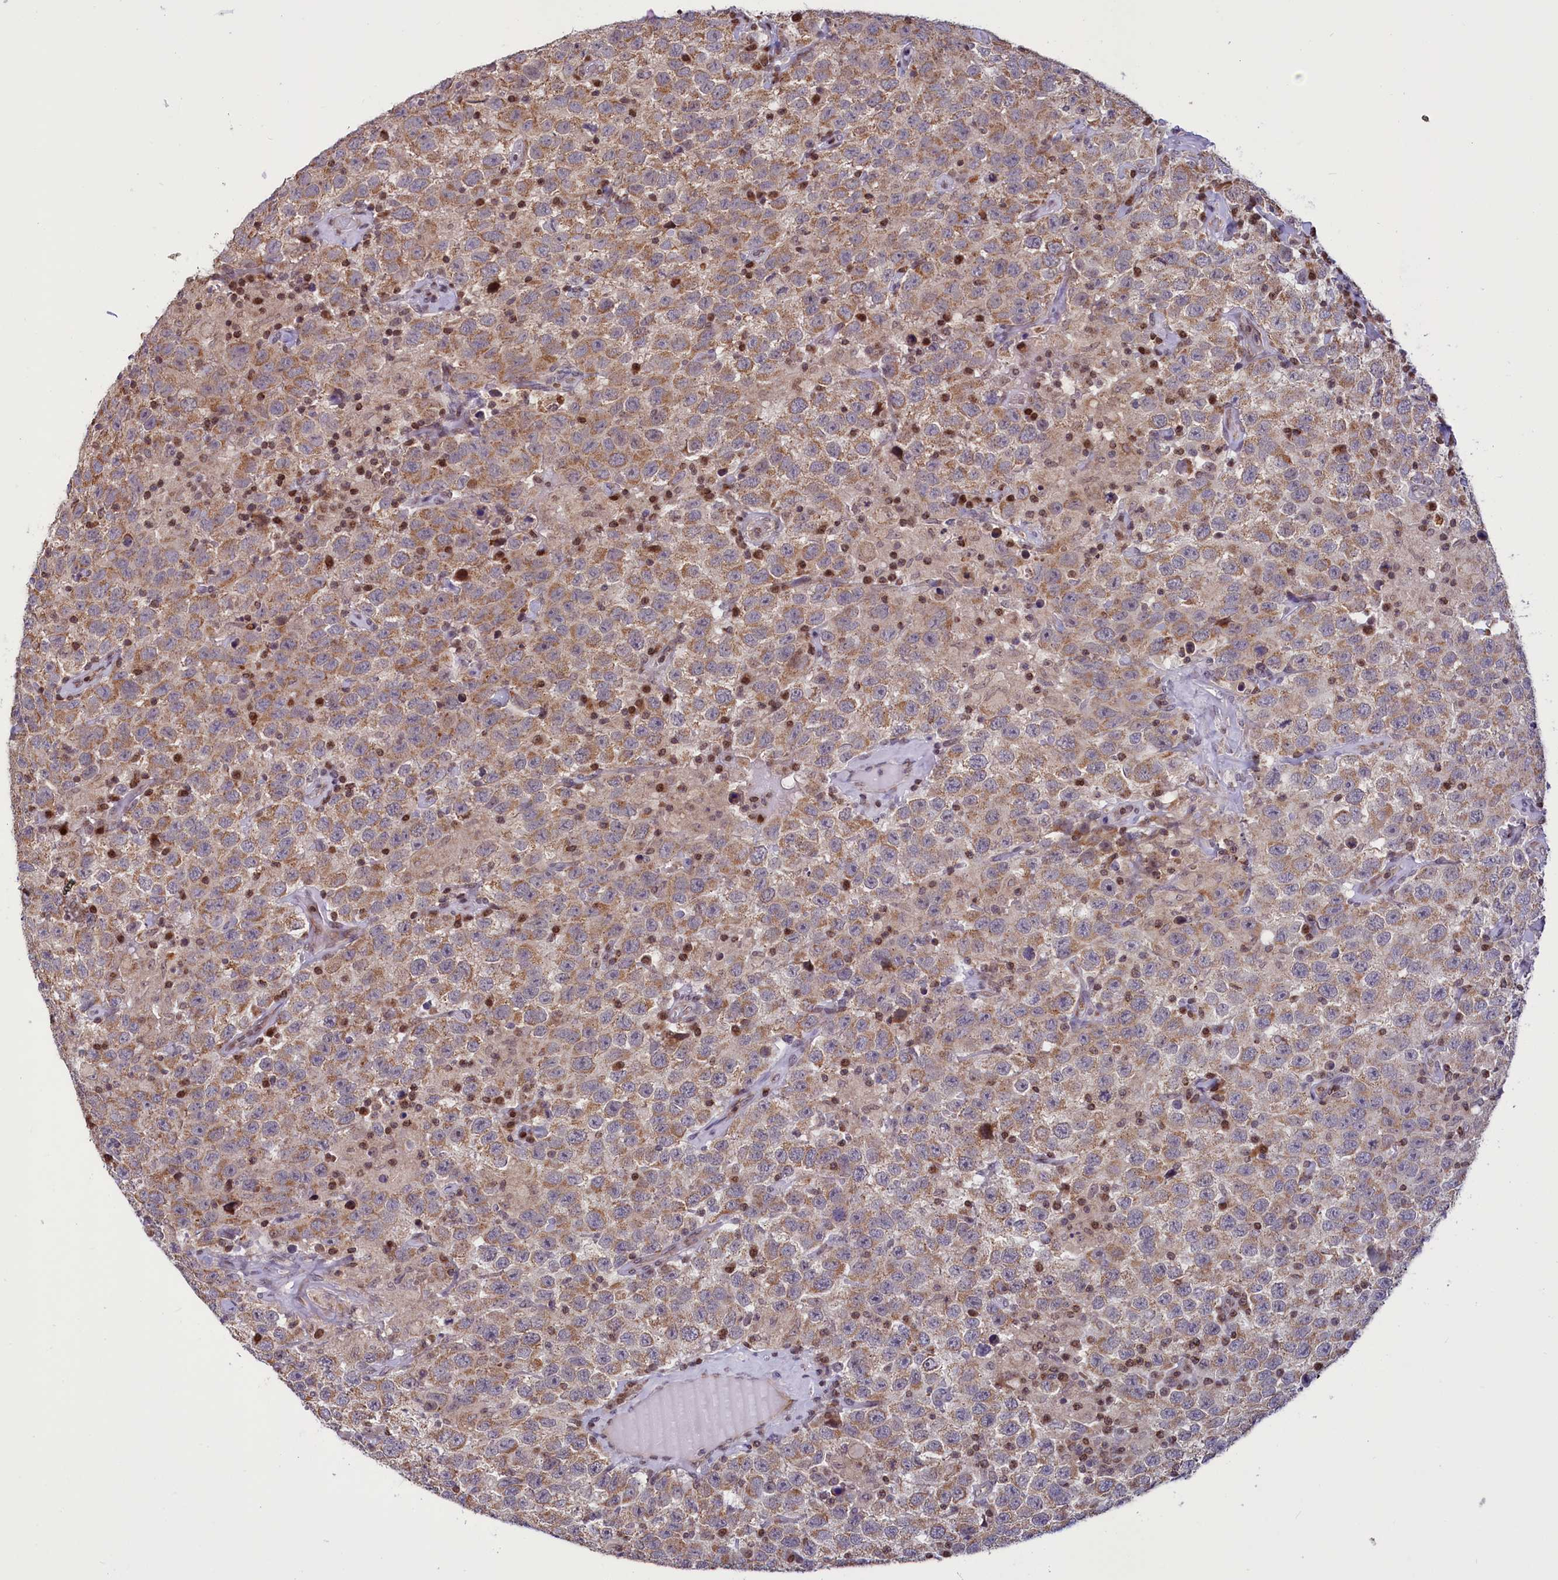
{"staining": {"intensity": "moderate", "quantity": ">75%", "location": "cytoplasmic/membranous"}, "tissue": "testis cancer", "cell_type": "Tumor cells", "image_type": "cancer", "snomed": [{"axis": "morphology", "description": "Seminoma, NOS"}, {"axis": "topography", "description": "Testis"}], "caption": "Moderate cytoplasmic/membranous expression for a protein is appreciated in about >75% of tumor cells of testis seminoma using immunohistochemistry (IHC).", "gene": "PHC3", "patient": {"sex": "male", "age": 41}}